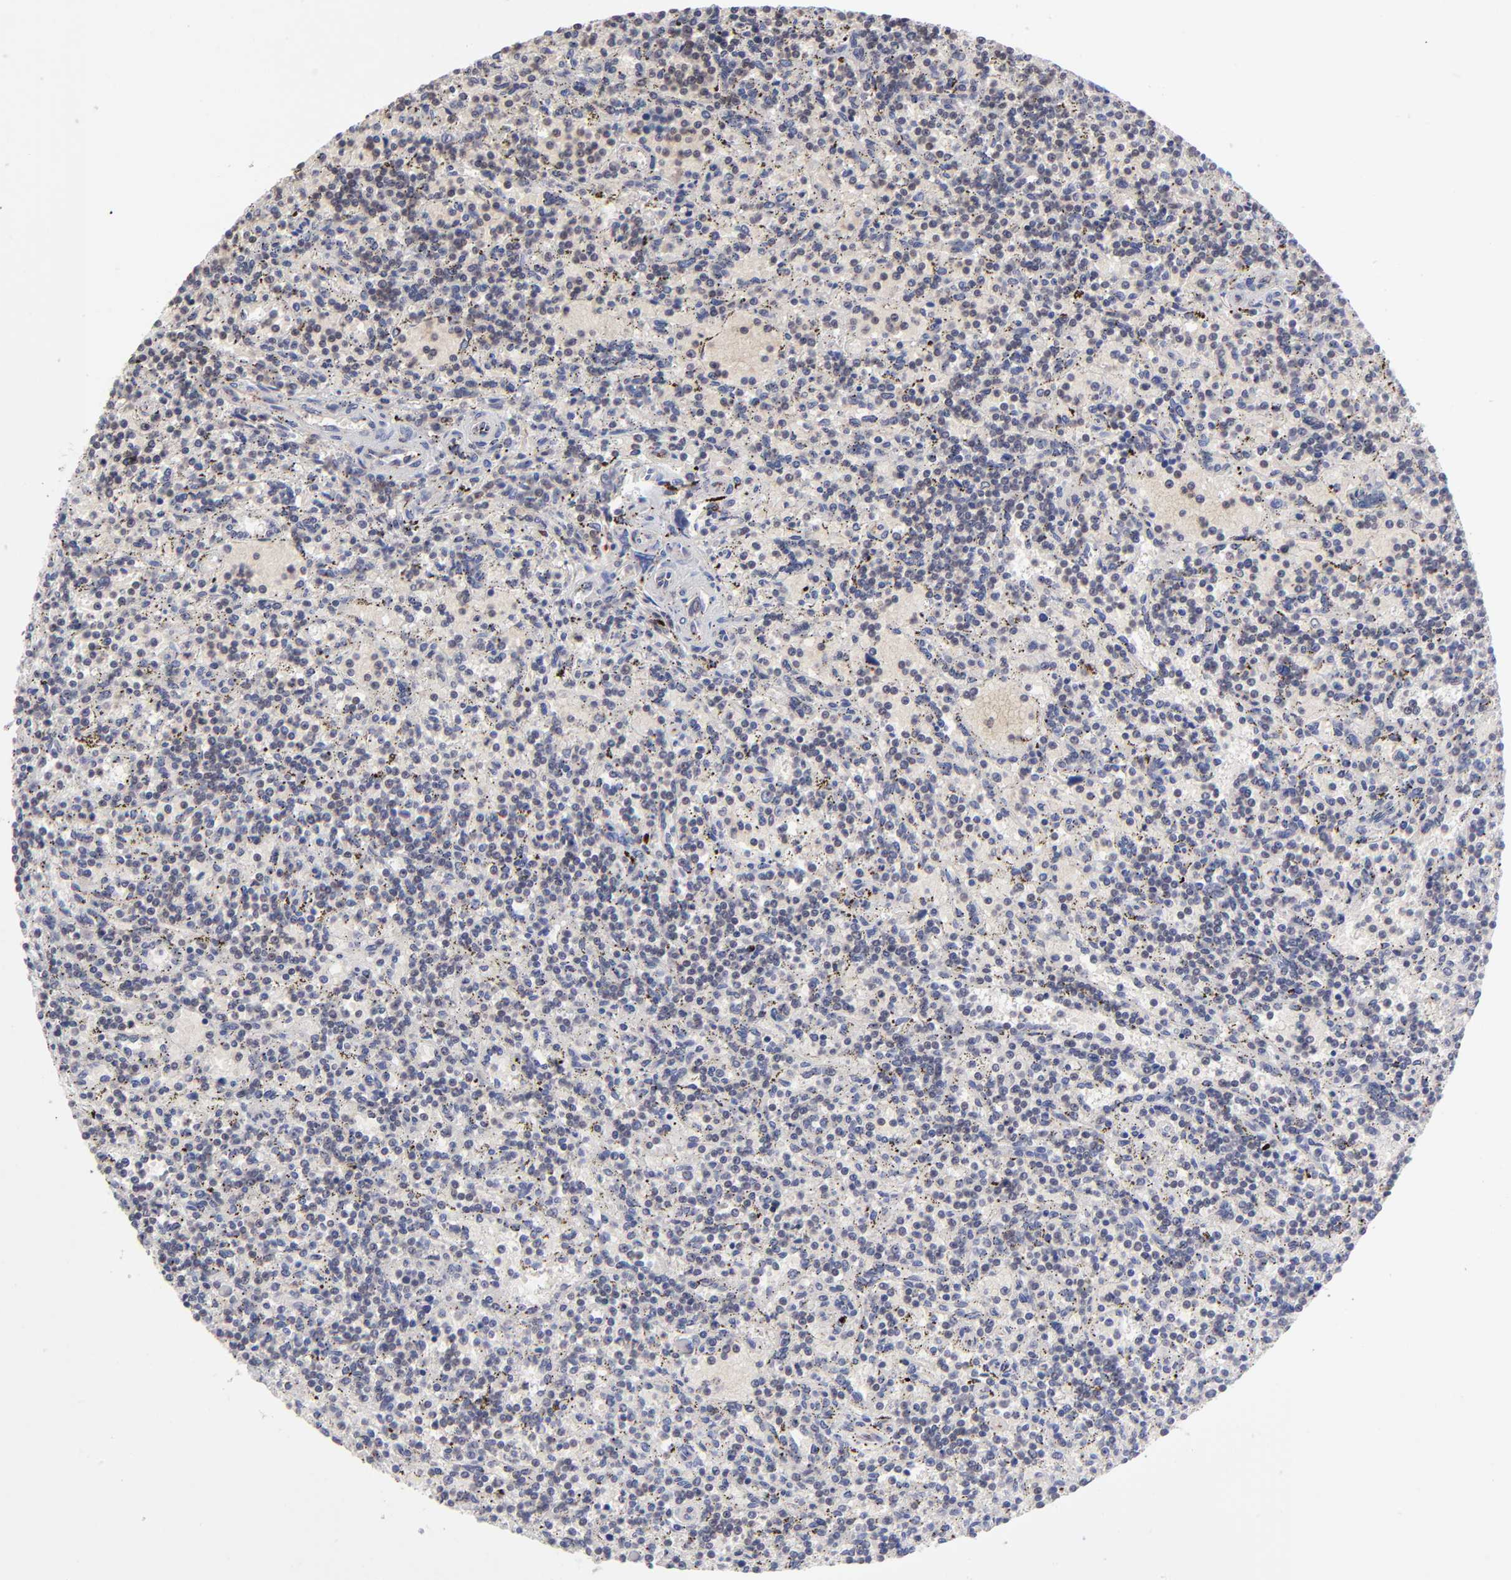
{"staining": {"intensity": "negative", "quantity": "none", "location": "none"}, "tissue": "lymphoma", "cell_type": "Tumor cells", "image_type": "cancer", "snomed": [{"axis": "morphology", "description": "Malignant lymphoma, non-Hodgkin's type, Low grade"}, {"axis": "topography", "description": "Spleen"}], "caption": "Image shows no significant protein expression in tumor cells of malignant lymphoma, non-Hodgkin's type (low-grade).", "gene": "ZNF419", "patient": {"sex": "male", "age": 73}}